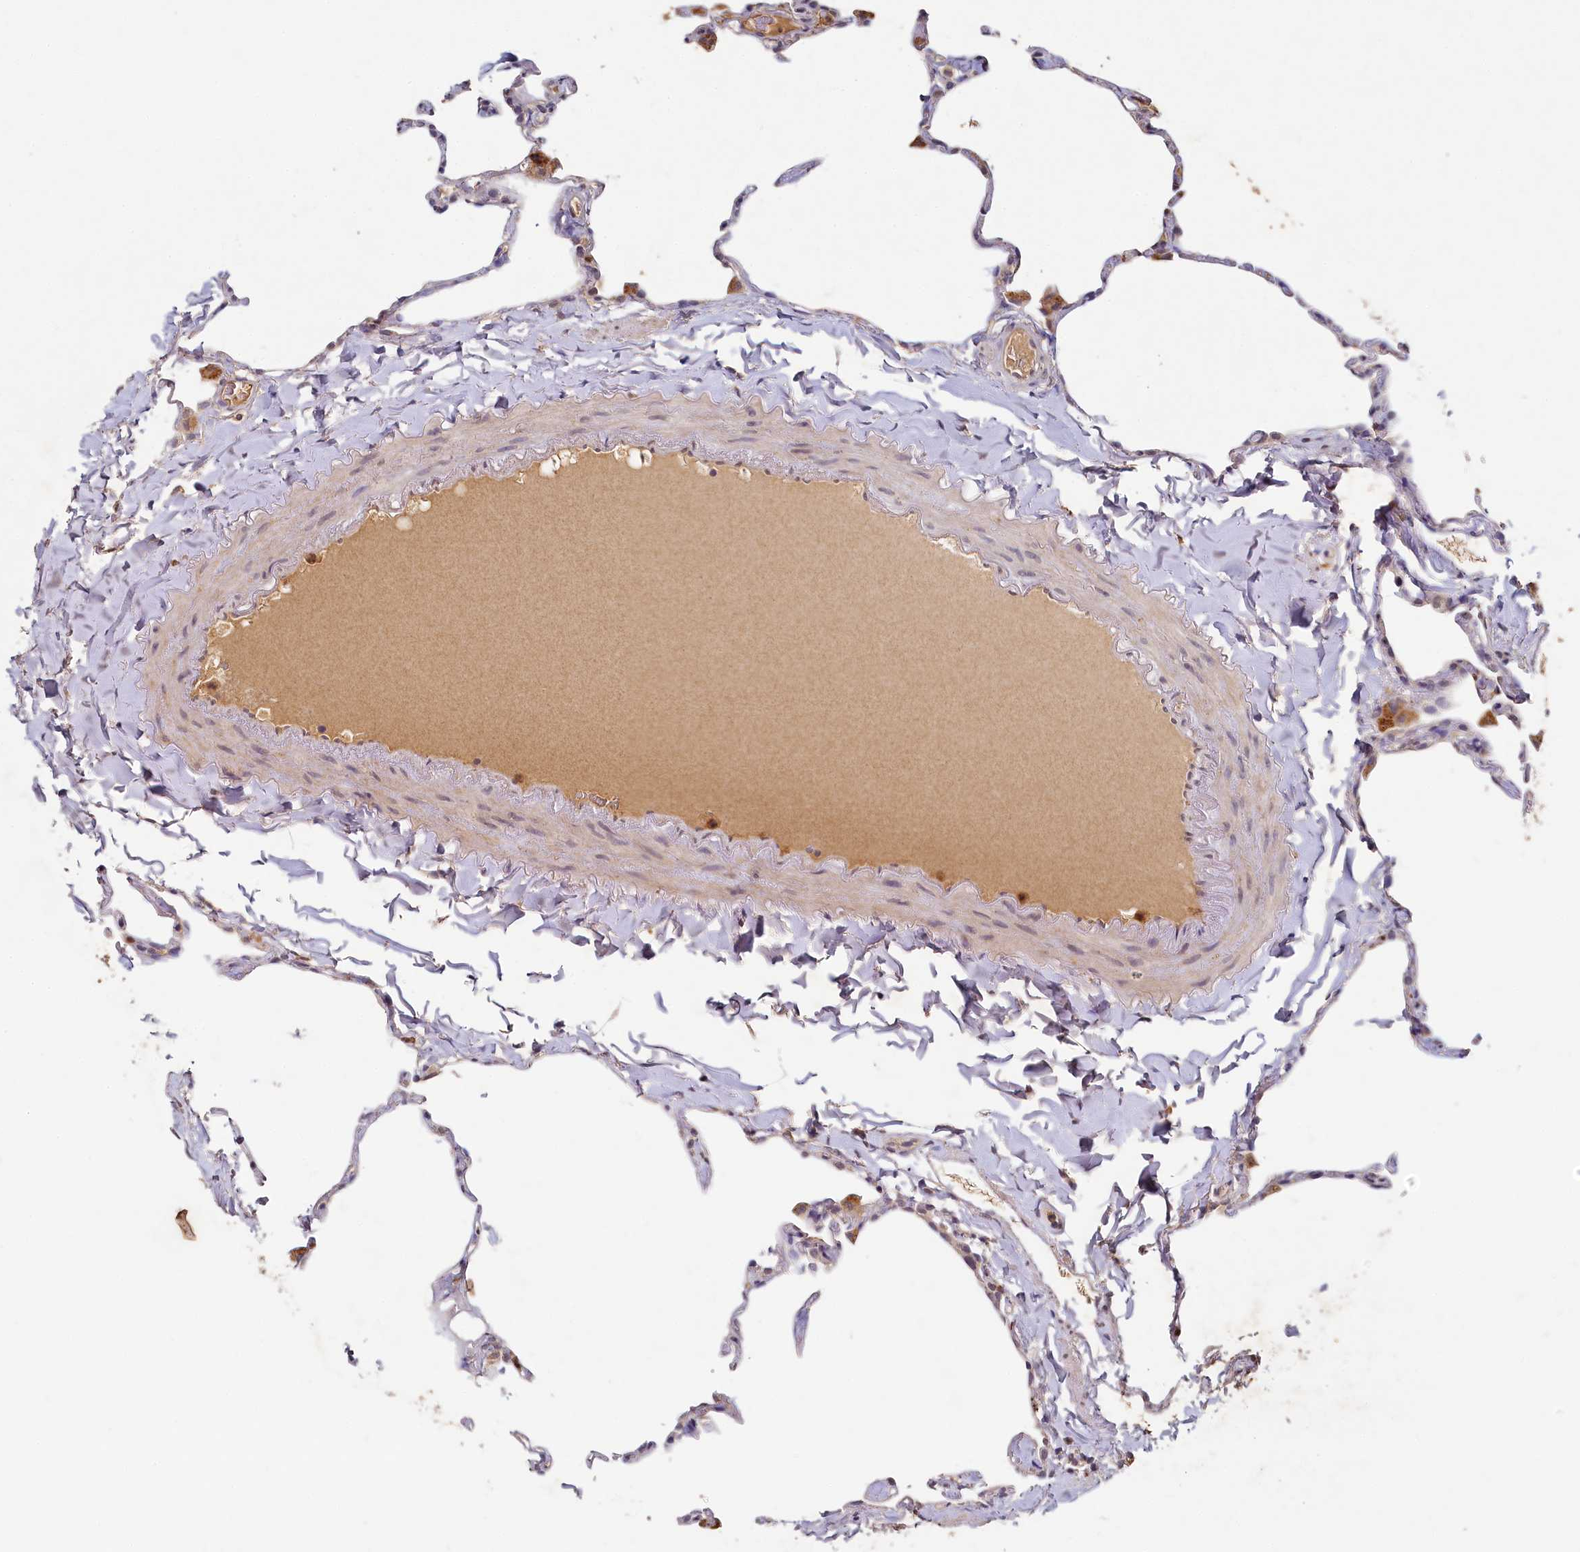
{"staining": {"intensity": "negative", "quantity": "none", "location": "none"}, "tissue": "lung", "cell_type": "Alveolar cells", "image_type": "normal", "snomed": [{"axis": "morphology", "description": "Normal tissue, NOS"}, {"axis": "topography", "description": "Lung"}], "caption": "A micrograph of human lung is negative for staining in alveolar cells. (DAB immunohistochemistry with hematoxylin counter stain).", "gene": "HERC3", "patient": {"sex": "male", "age": 65}}